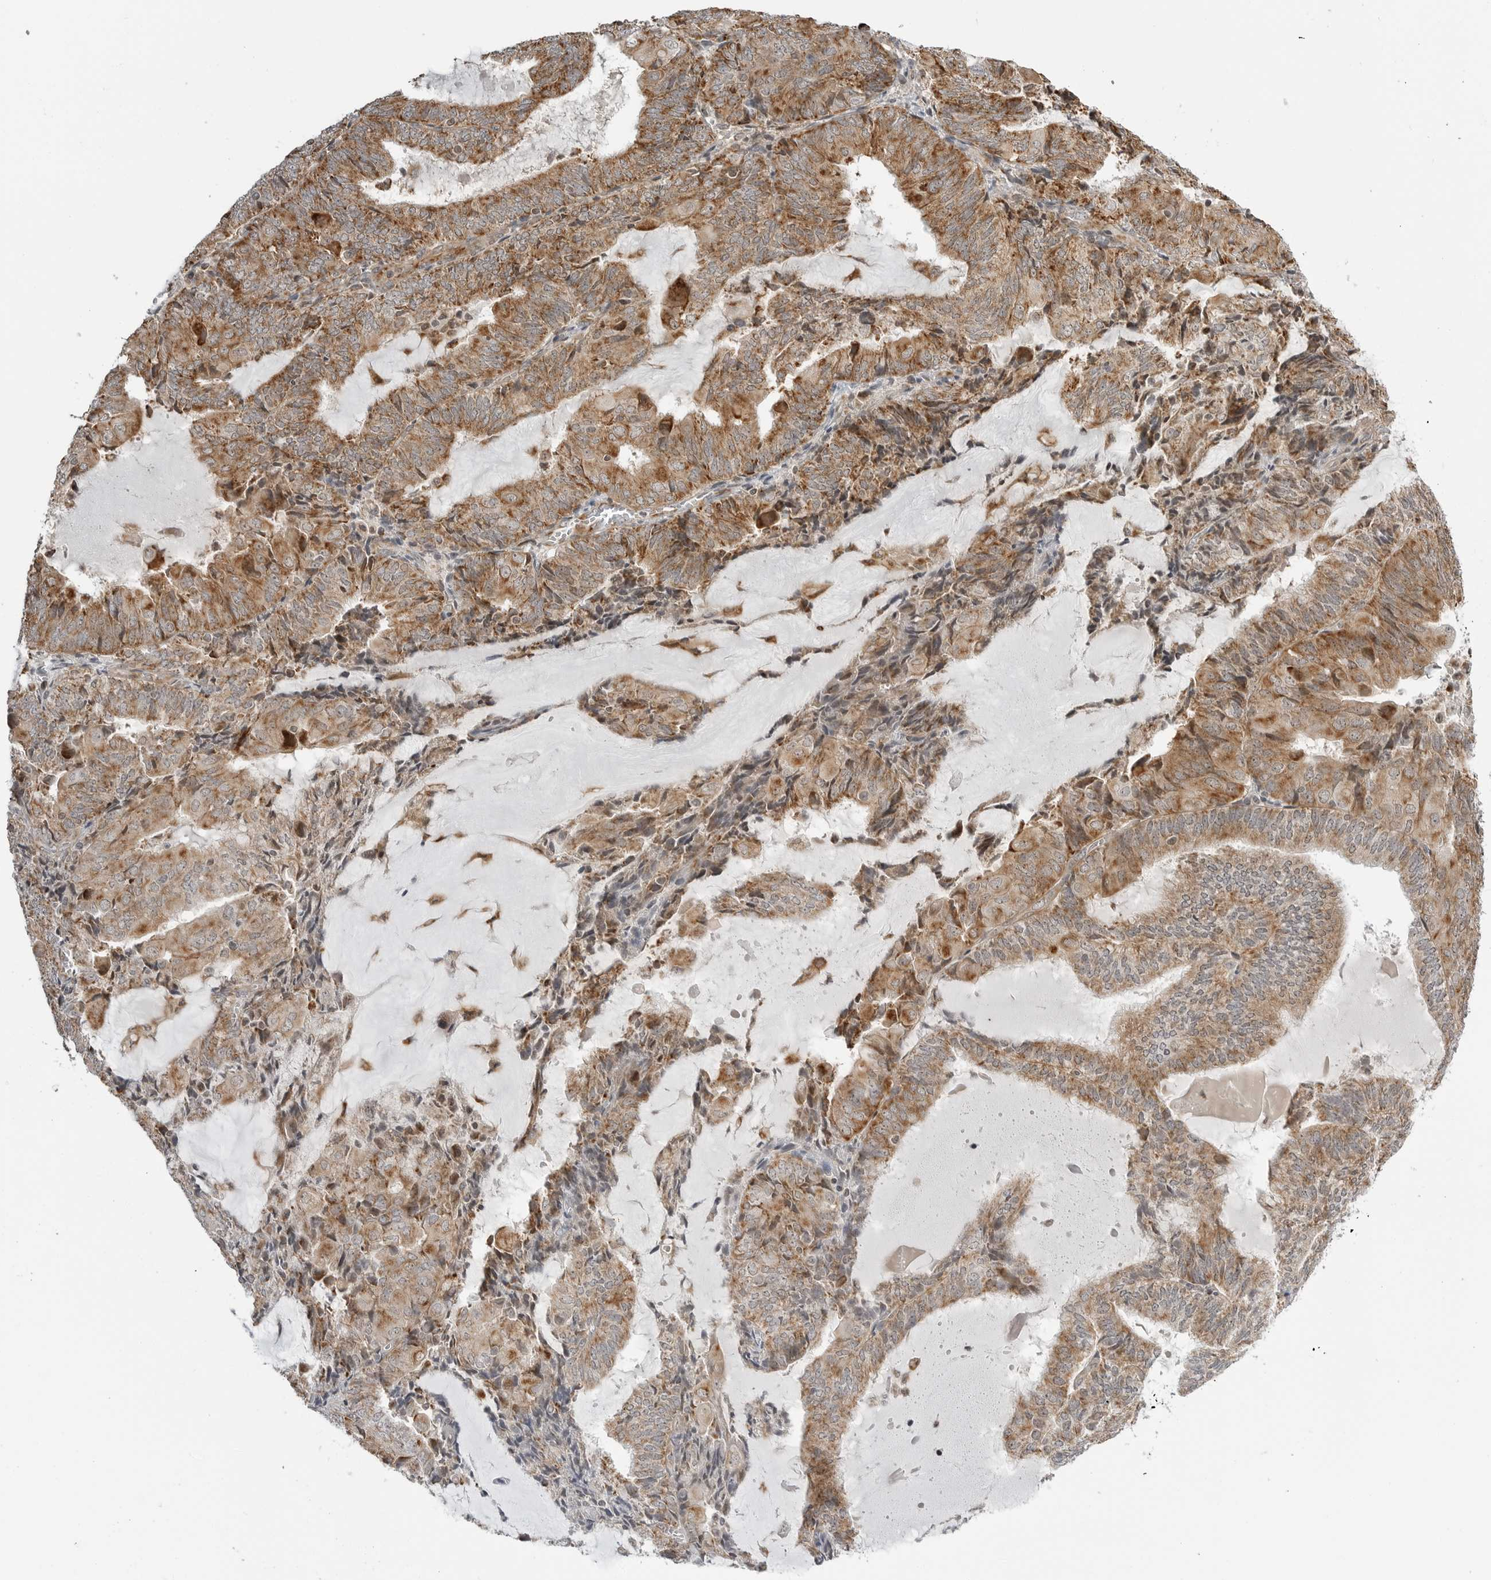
{"staining": {"intensity": "moderate", "quantity": ">75%", "location": "cytoplasmic/membranous"}, "tissue": "endometrial cancer", "cell_type": "Tumor cells", "image_type": "cancer", "snomed": [{"axis": "morphology", "description": "Adenocarcinoma, NOS"}, {"axis": "topography", "description": "Endometrium"}], "caption": "Tumor cells reveal medium levels of moderate cytoplasmic/membranous positivity in approximately >75% of cells in endometrial cancer (adenocarcinoma).", "gene": "PEX2", "patient": {"sex": "female", "age": 81}}